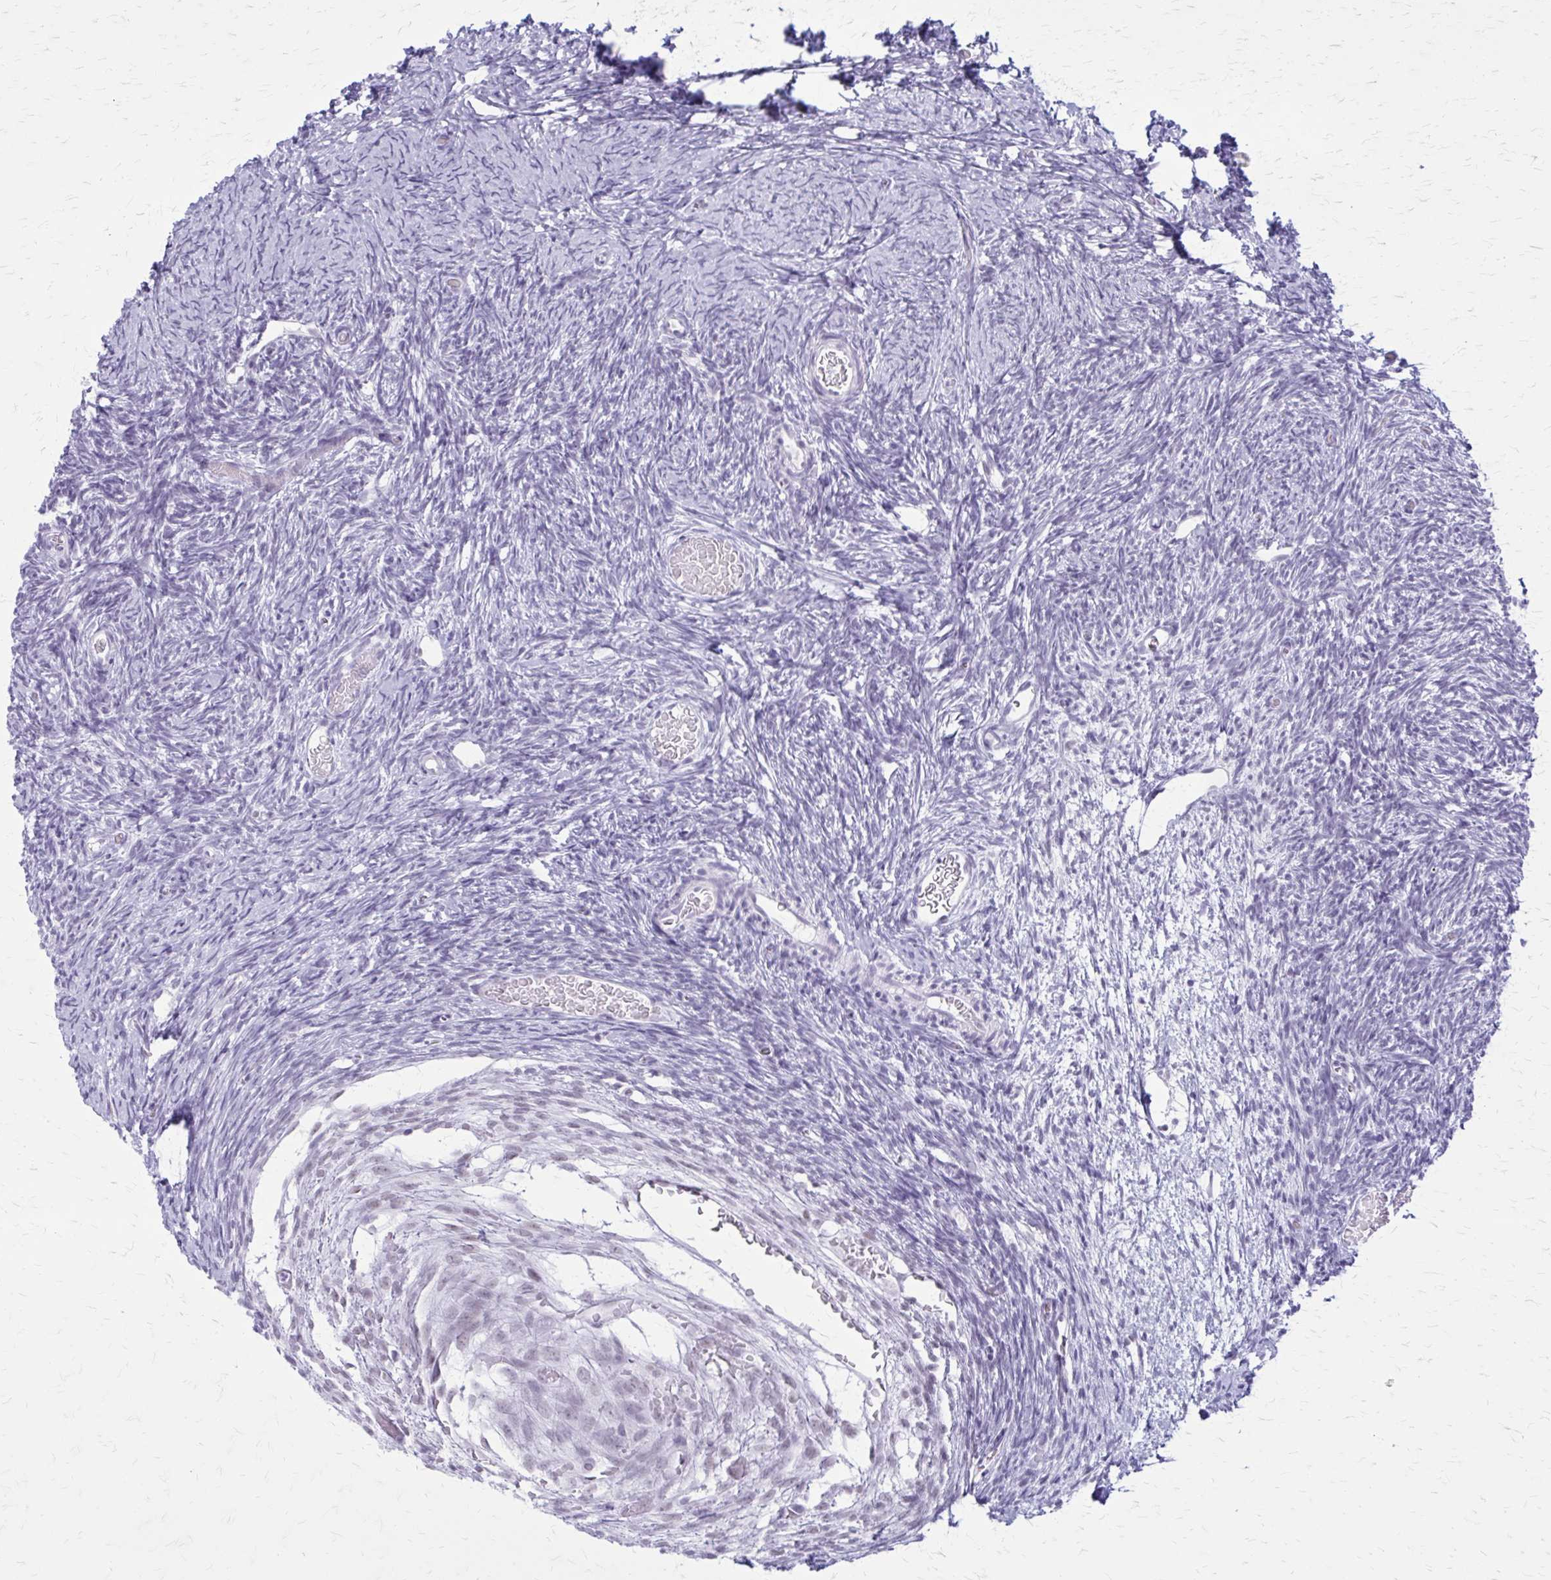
{"staining": {"intensity": "negative", "quantity": "none", "location": "none"}, "tissue": "ovary", "cell_type": "Ovarian stroma cells", "image_type": "normal", "snomed": [{"axis": "morphology", "description": "Normal tissue, NOS"}, {"axis": "topography", "description": "Ovary"}], "caption": "DAB immunohistochemical staining of benign ovary reveals no significant expression in ovarian stroma cells.", "gene": "GAD1", "patient": {"sex": "female", "age": 39}}